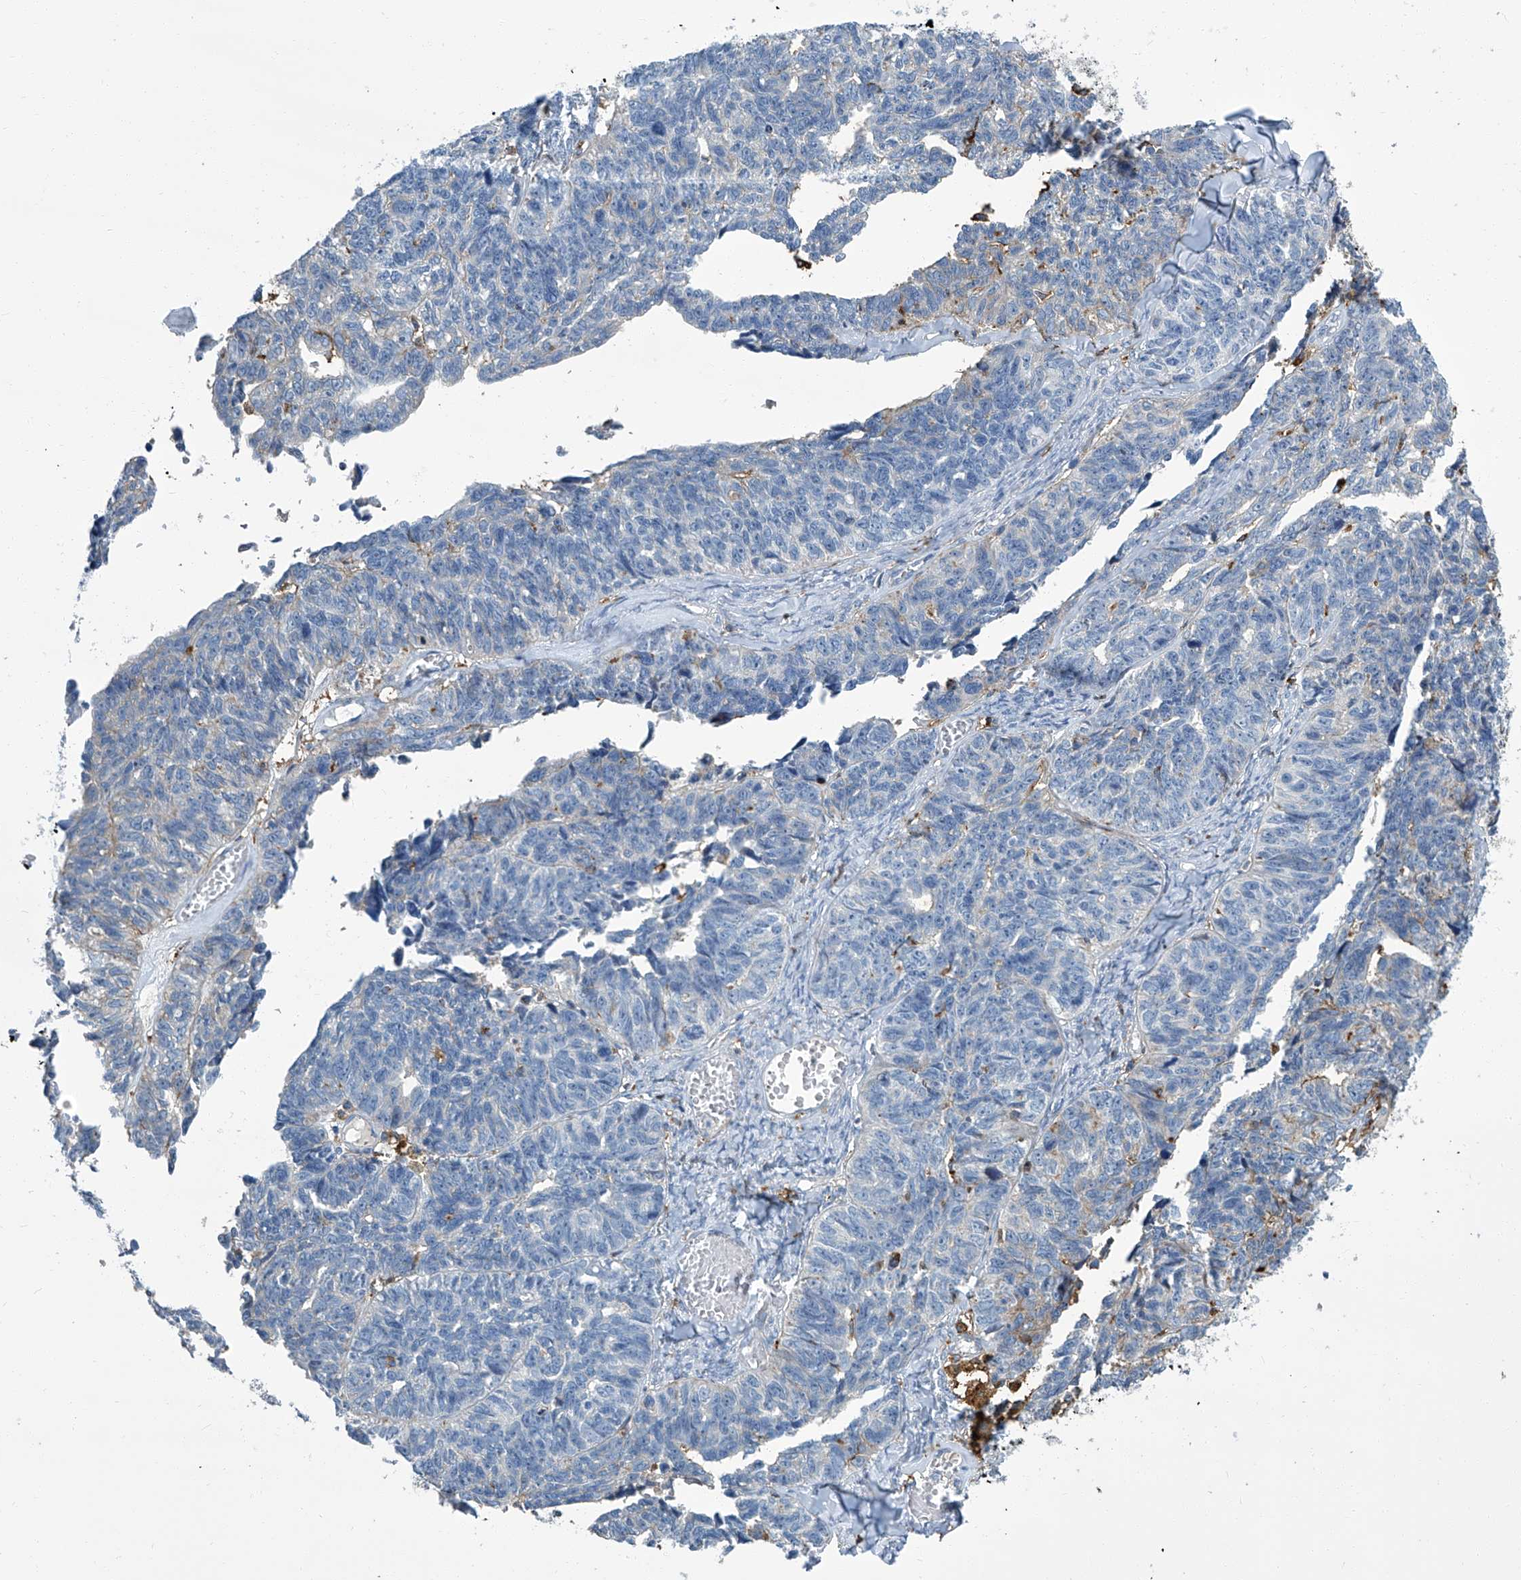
{"staining": {"intensity": "negative", "quantity": "none", "location": "none"}, "tissue": "ovarian cancer", "cell_type": "Tumor cells", "image_type": "cancer", "snomed": [{"axis": "morphology", "description": "Cystadenocarcinoma, serous, NOS"}, {"axis": "topography", "description": "Ovary"}], "caption": "Immunohistochemistry photomicrograph of human ovarian cancer stained for a protein (brown), which shows no positivity in tumor cells. (Stains: DAB (3,3'-diaminobenzidine) immunohistochemistry with hematoxylin counter stain, Microscopy: brightfield microscopy at high magnification).", "gene": "FAM167A", "patient": {"sex": "female", "age": 79}}